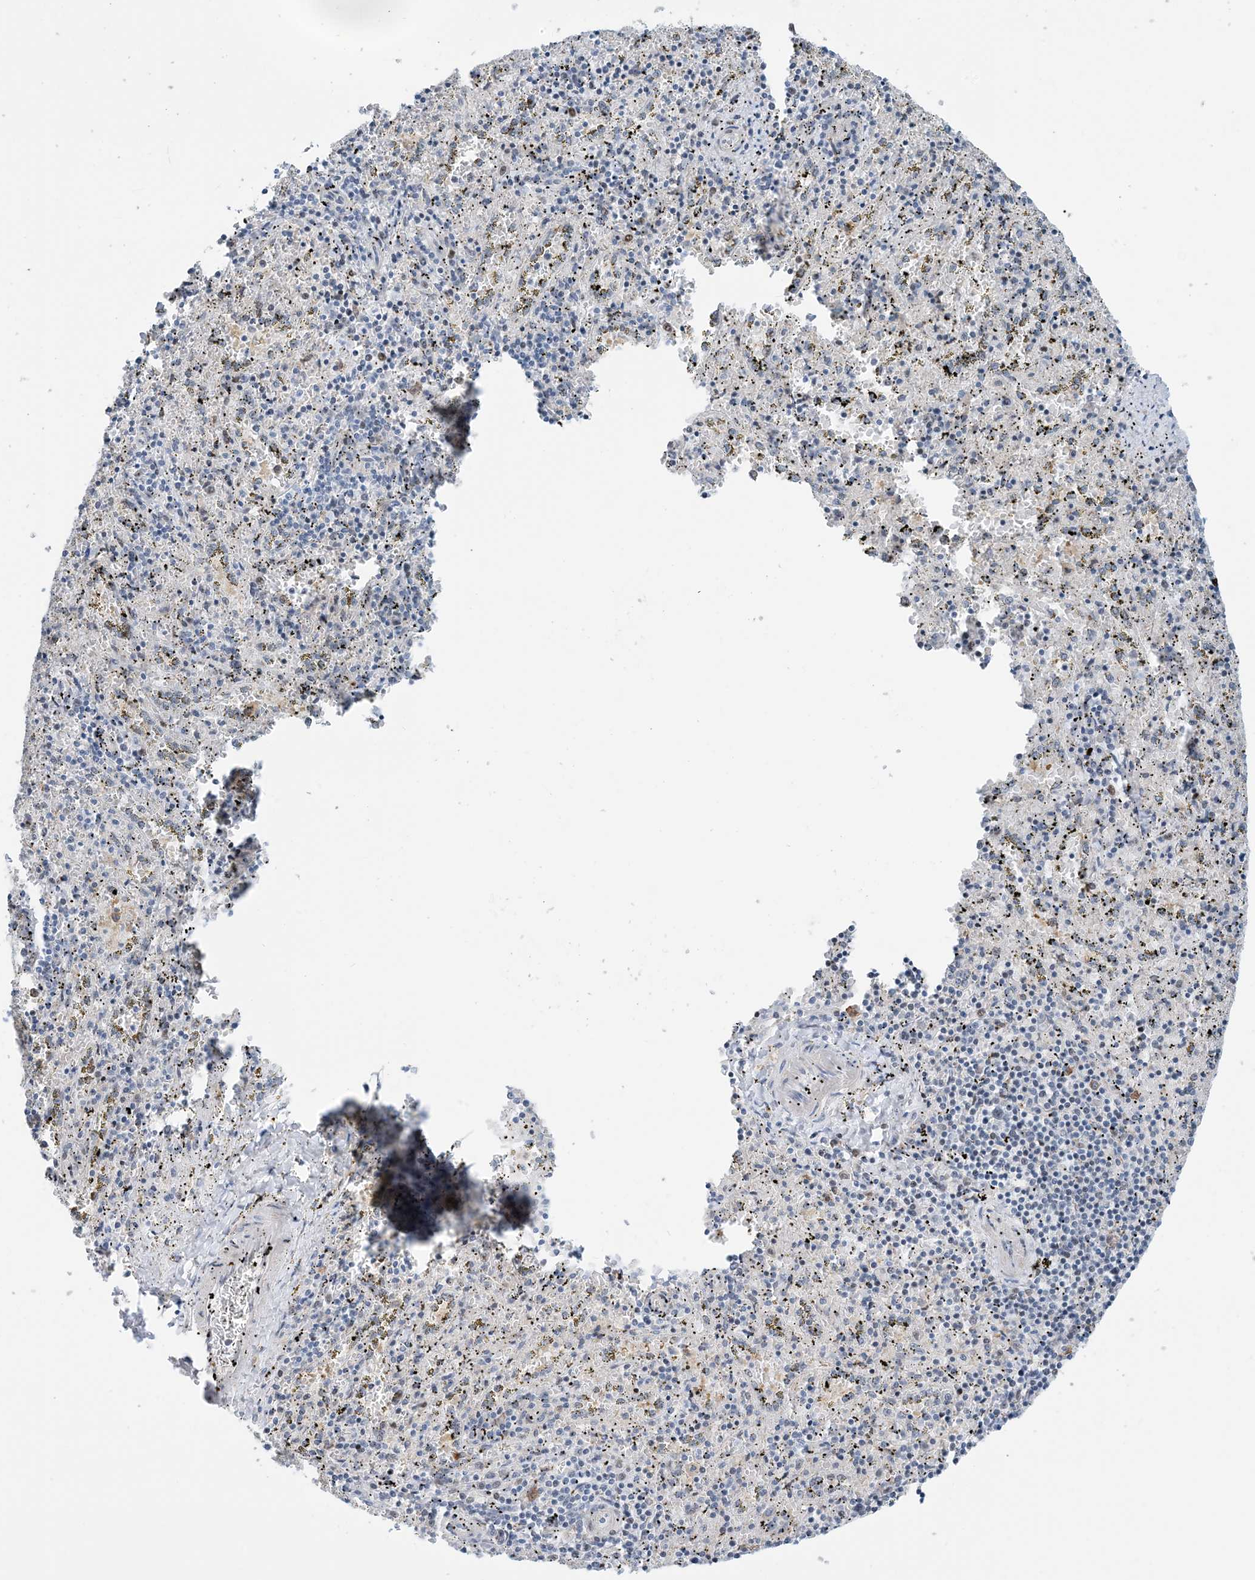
{"staining": {"intensity": "weak", "quantity": "<25%", "location": "nuclear"}, "tissue": "spleen", "cell_type": "Cells in red pulp", "image_type": "normal", "snomed": [{"axis": "morphology", "description": "Normal tissue, NOS"}, {"axis": "topography", "description": "Spleen"}], "caption": "DAB (3,3'-diaminobenzidine) immunohistochemical staining of unremarkable spleen shows no significant staining in cells in red pulp.", "gene": "HEMK1", "patient": {"sex": "male", "age": 11}}